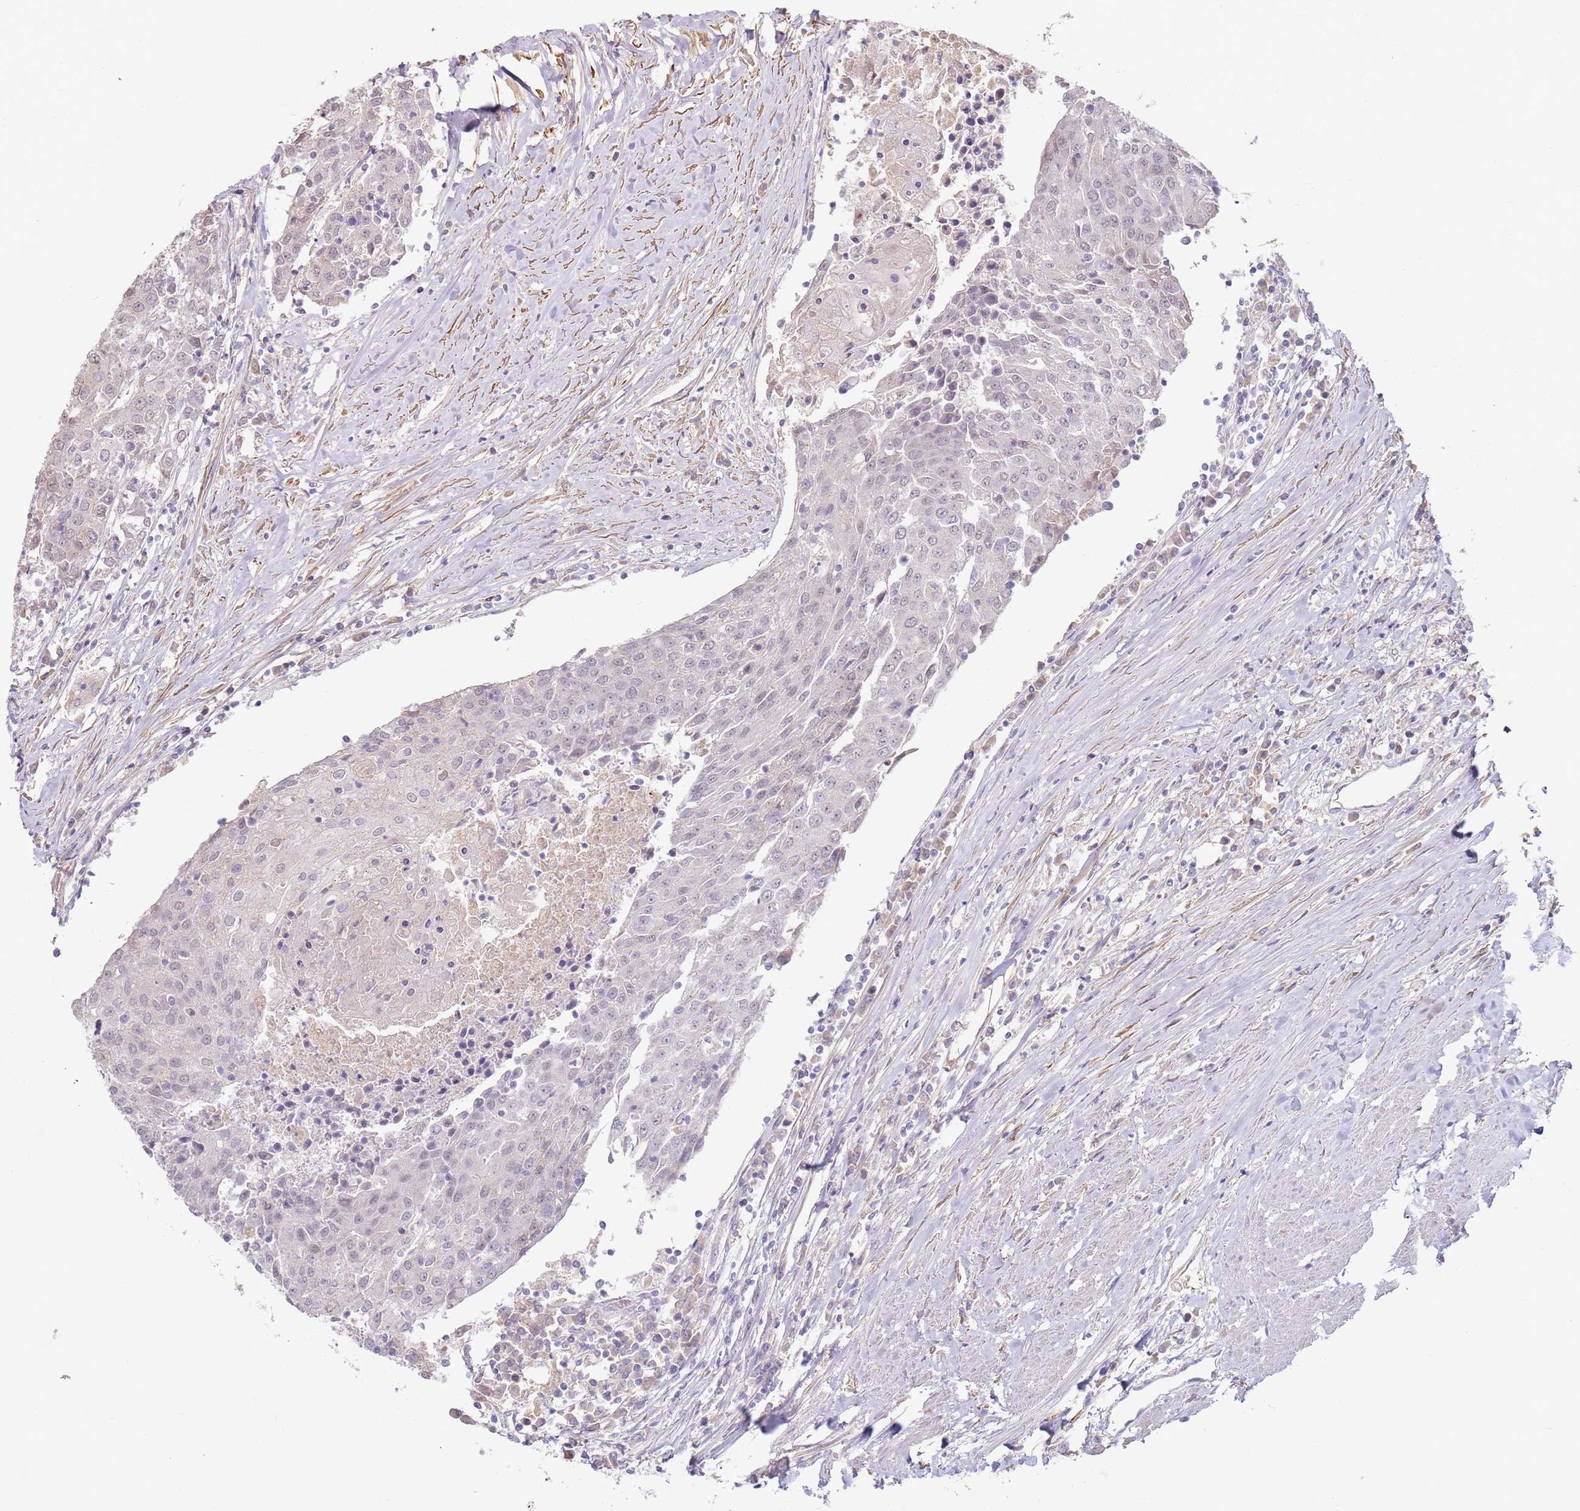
{"staining": {"intensity": "negative", "quantity": "none", "location": "none"}, "tissue": "urothelial cancer", "cell_type": "Tumor cells", "image_type": "cancer", "snomed": [{"axis": "morphology", "description": "Urothelial carcinoma, High grade"}, {"axis": "topography", "description": "Urinary bladder"}], "caption": "An immunohistochemistry (IHC) histopathology image of urothelial cancer is shown. There is no staining in tumor cells of urothelial cancer.", "gene": "WDR93", "patient": {"sex": "female", "age": 85}}